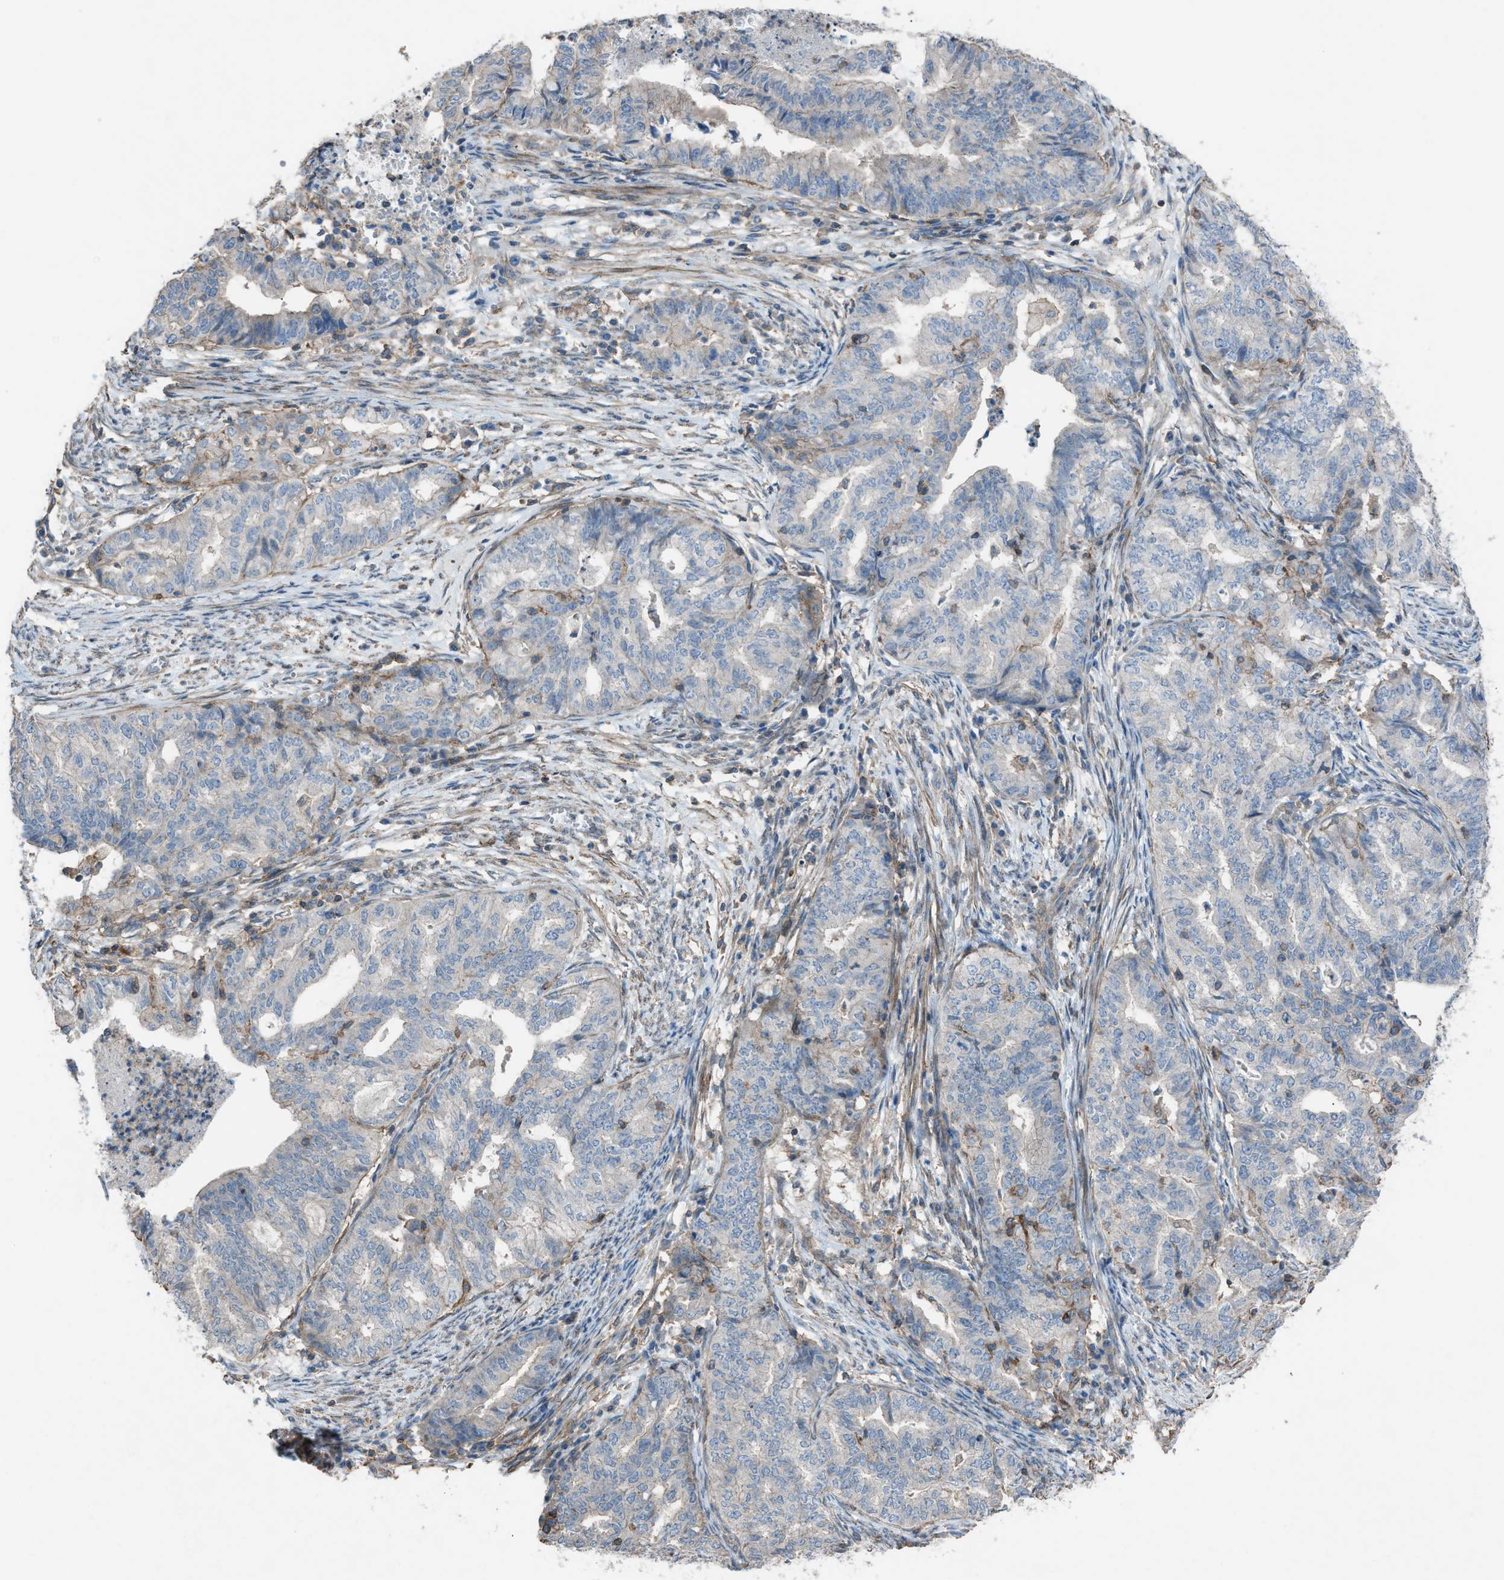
{"staining": {"intensity": "negative", "quantity": "none", "location": "none"}, "tissue": "endometrial cancer", "cell_type": "Tumor cells", "image_type": "cancer", "snomed": [{"axis": "morphology", "description": "Adenocarcinoma, NOS"}, {"axis": "topography", "description": "Endometrium"}], "caption": "The image demonstrates no staining of tumor cells in endometrial adenocarcinoma.", "gene": "NCK2", "patient": {"sex": "female", "age": 79}}